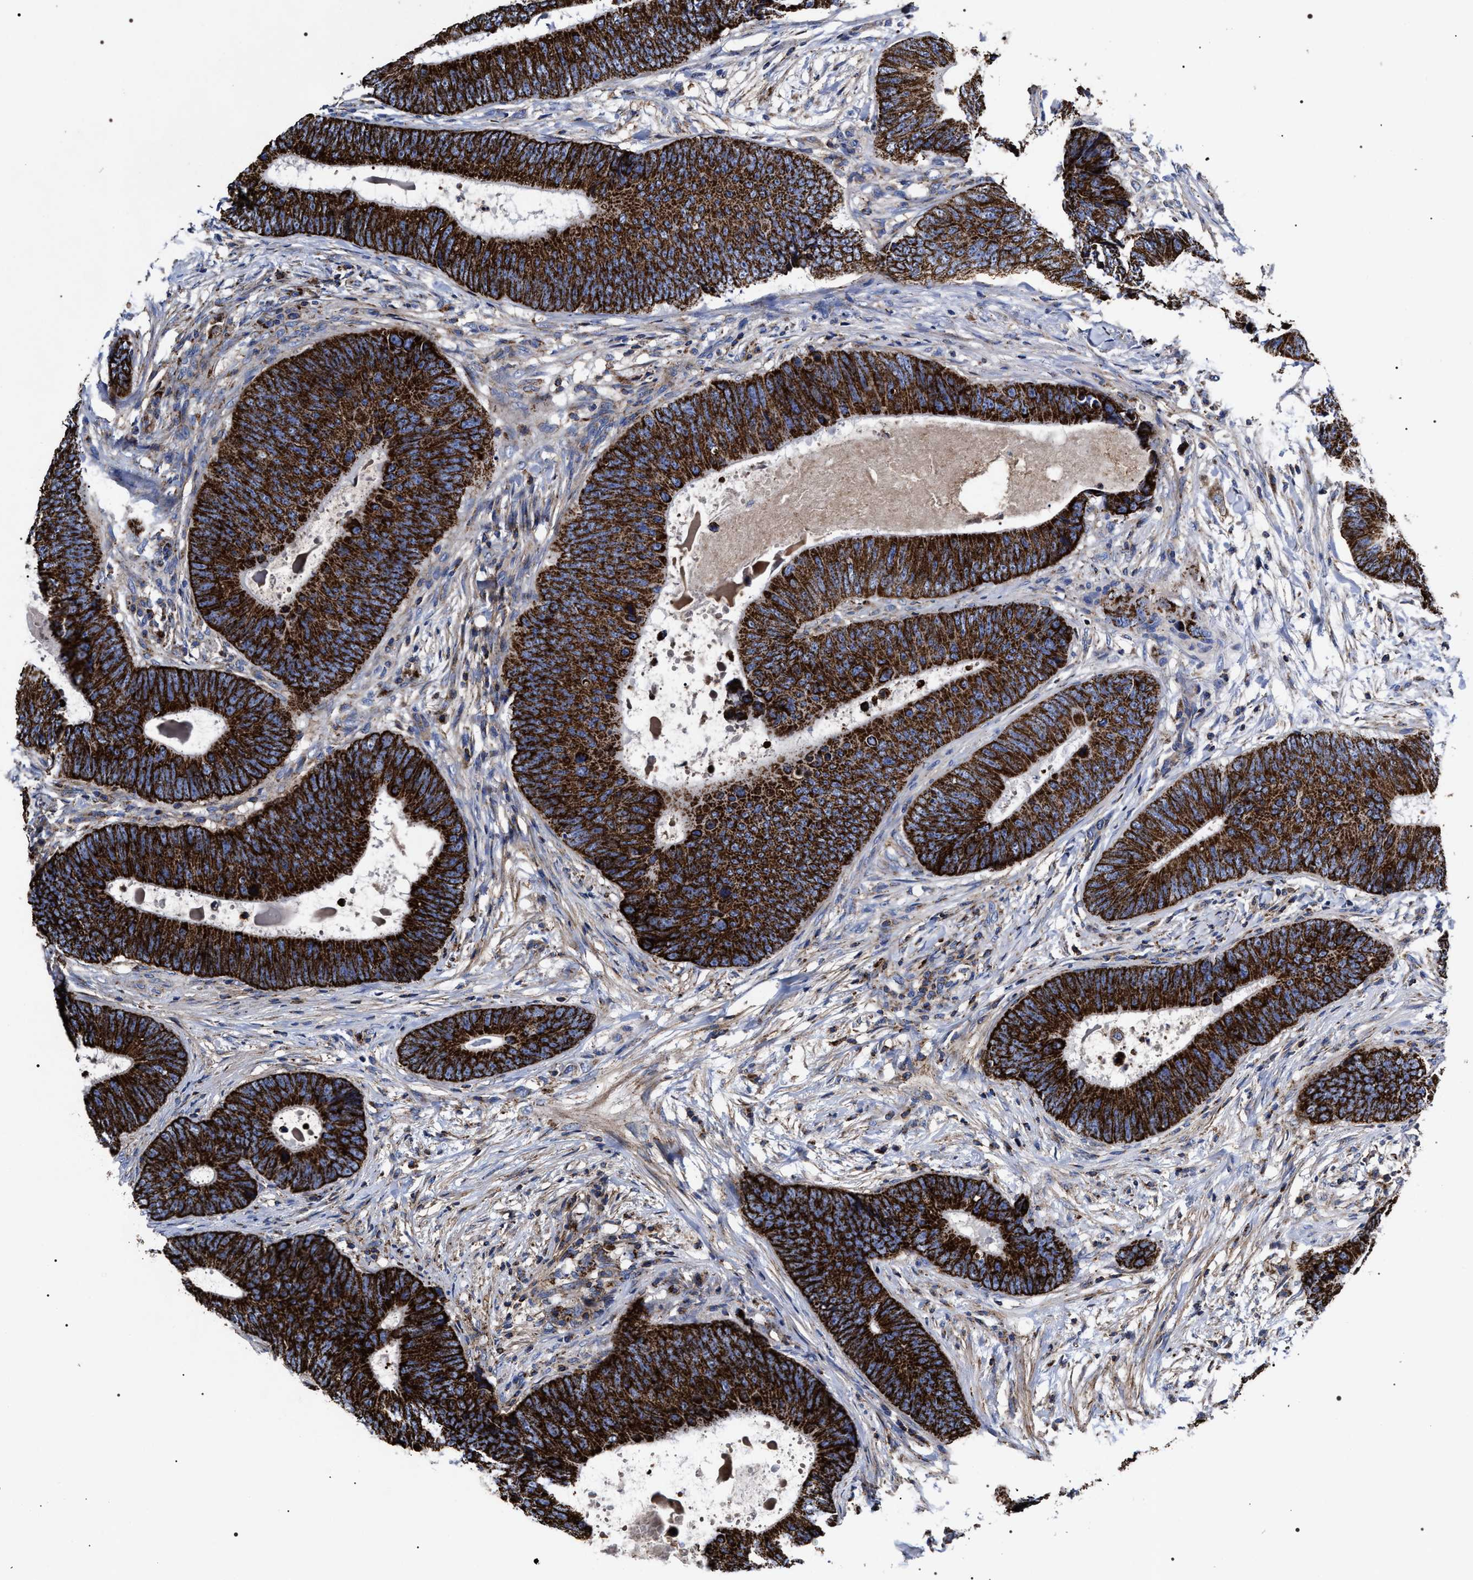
{"staining": {"intensity": "strong", "quantity": ">75%", "location": "cytoplasmic/membranous"}, "tissue": "colorectal cancer", "cell_type": "Tumor cells", "image_type": "cancer", "snomed": [{"axis": "morphology", "description": "Adenocarcinoma, NOS"}, {"axis": "topography", "description": "Colon"}], "caption": "This micrograph demonstrates IHC staining of human colorectal cancer, with high strong cytoplasmic/membranous positivity in about >75% of tumor cells.", "gene": "COG5", "patient": {"sex": "male", "age": 56}}